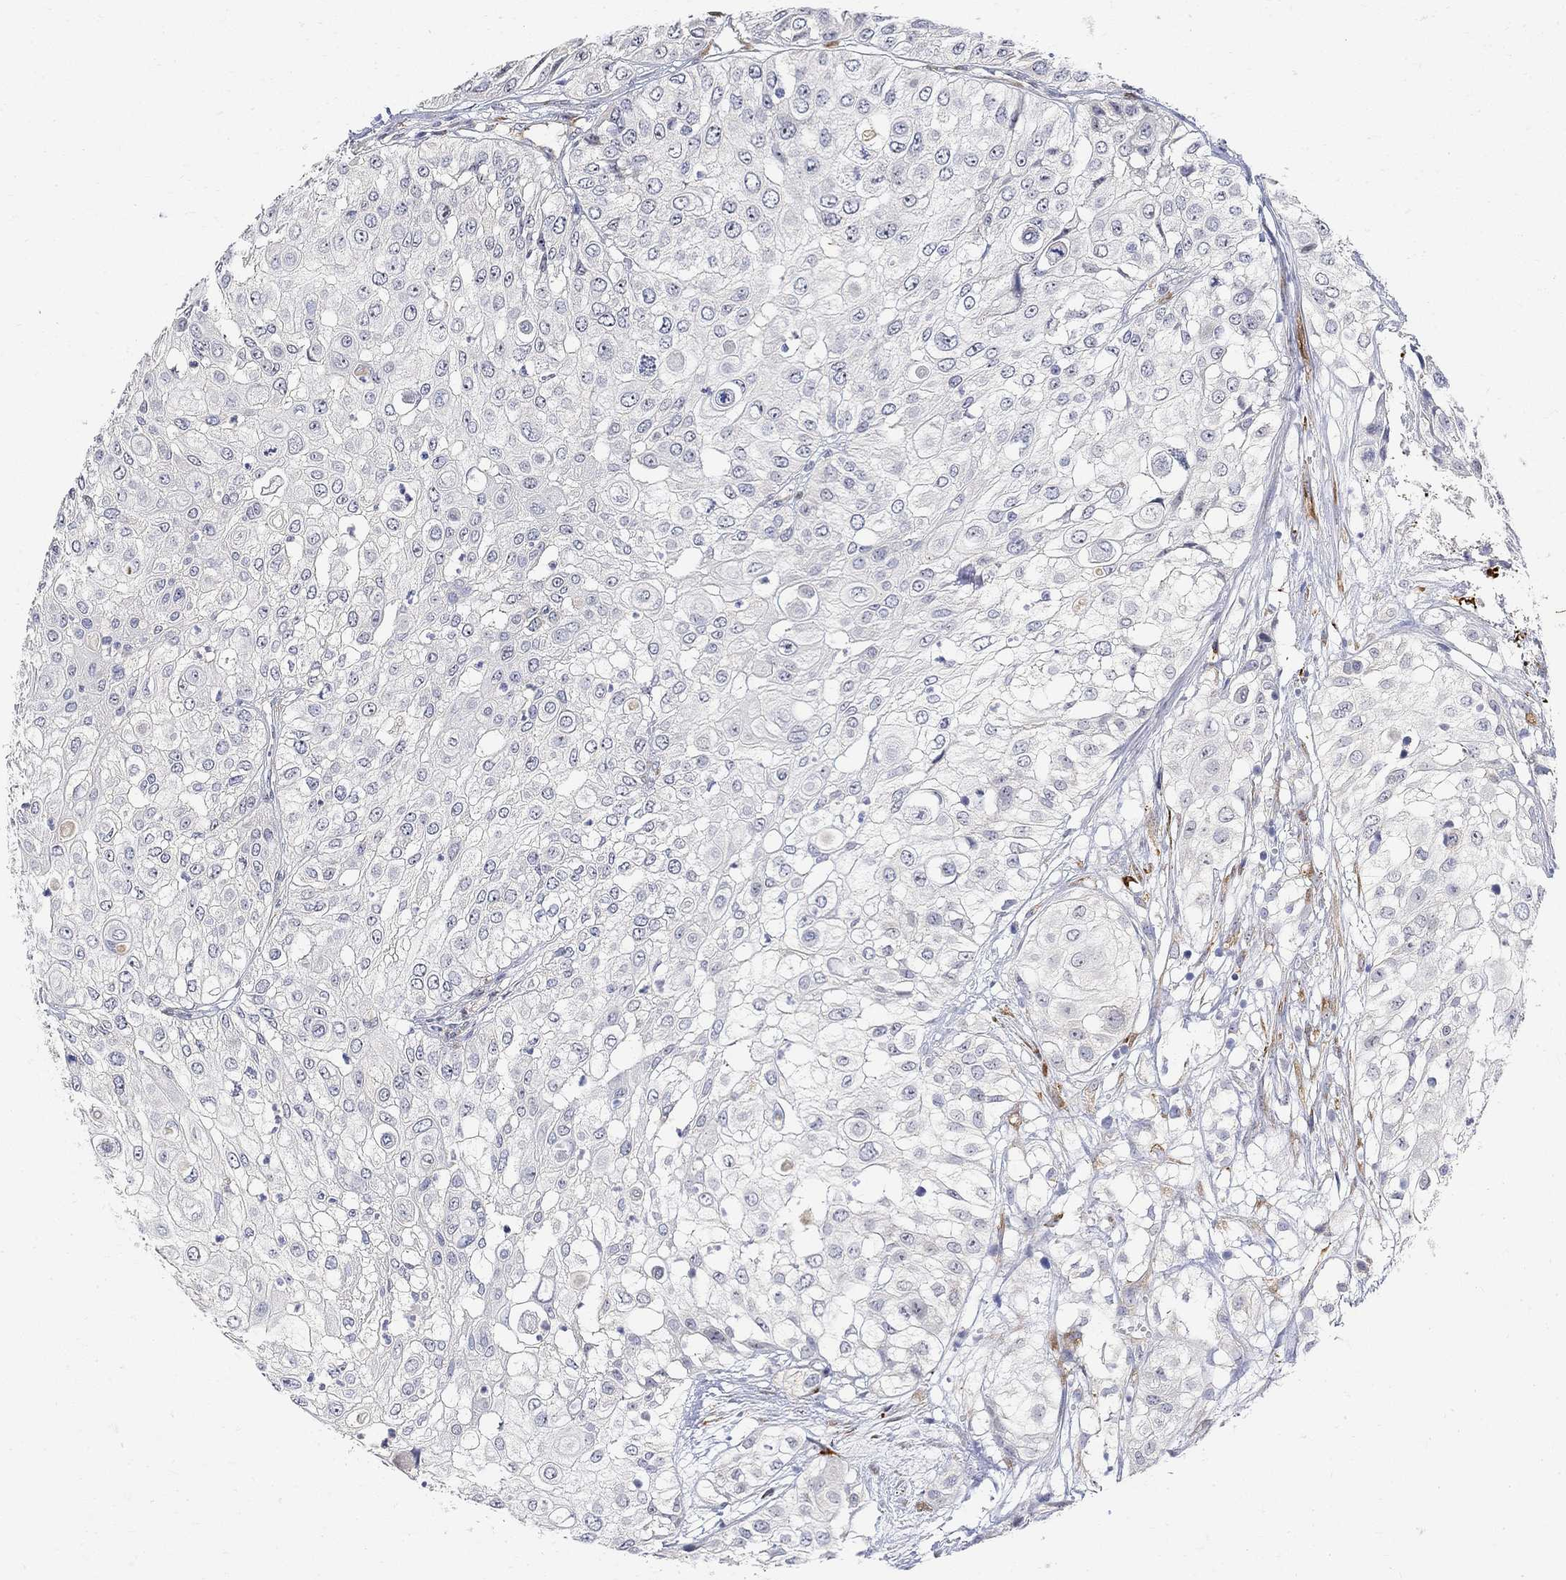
{"staining": {"intensity": "negative", "quantity": "none", "location": "none"}, "tissue": "urothelial cancer", "cell_type": "Tumor cells", "image_type": "cancer", "snomed": [{"axis": "morphology", "description": "Urothelial carcinoma, High grade"}, {"axis": "topography", "description": "Urinary bladder"}], "caption": "DAB (3,3'-diaminobenzidine) immunohistochemical staining of human high-grade urothelial carcinoma reveals no significant staining in tumor cells.", "gene": "FNDC5", "patient": {"sex": "female", "age": 79}}